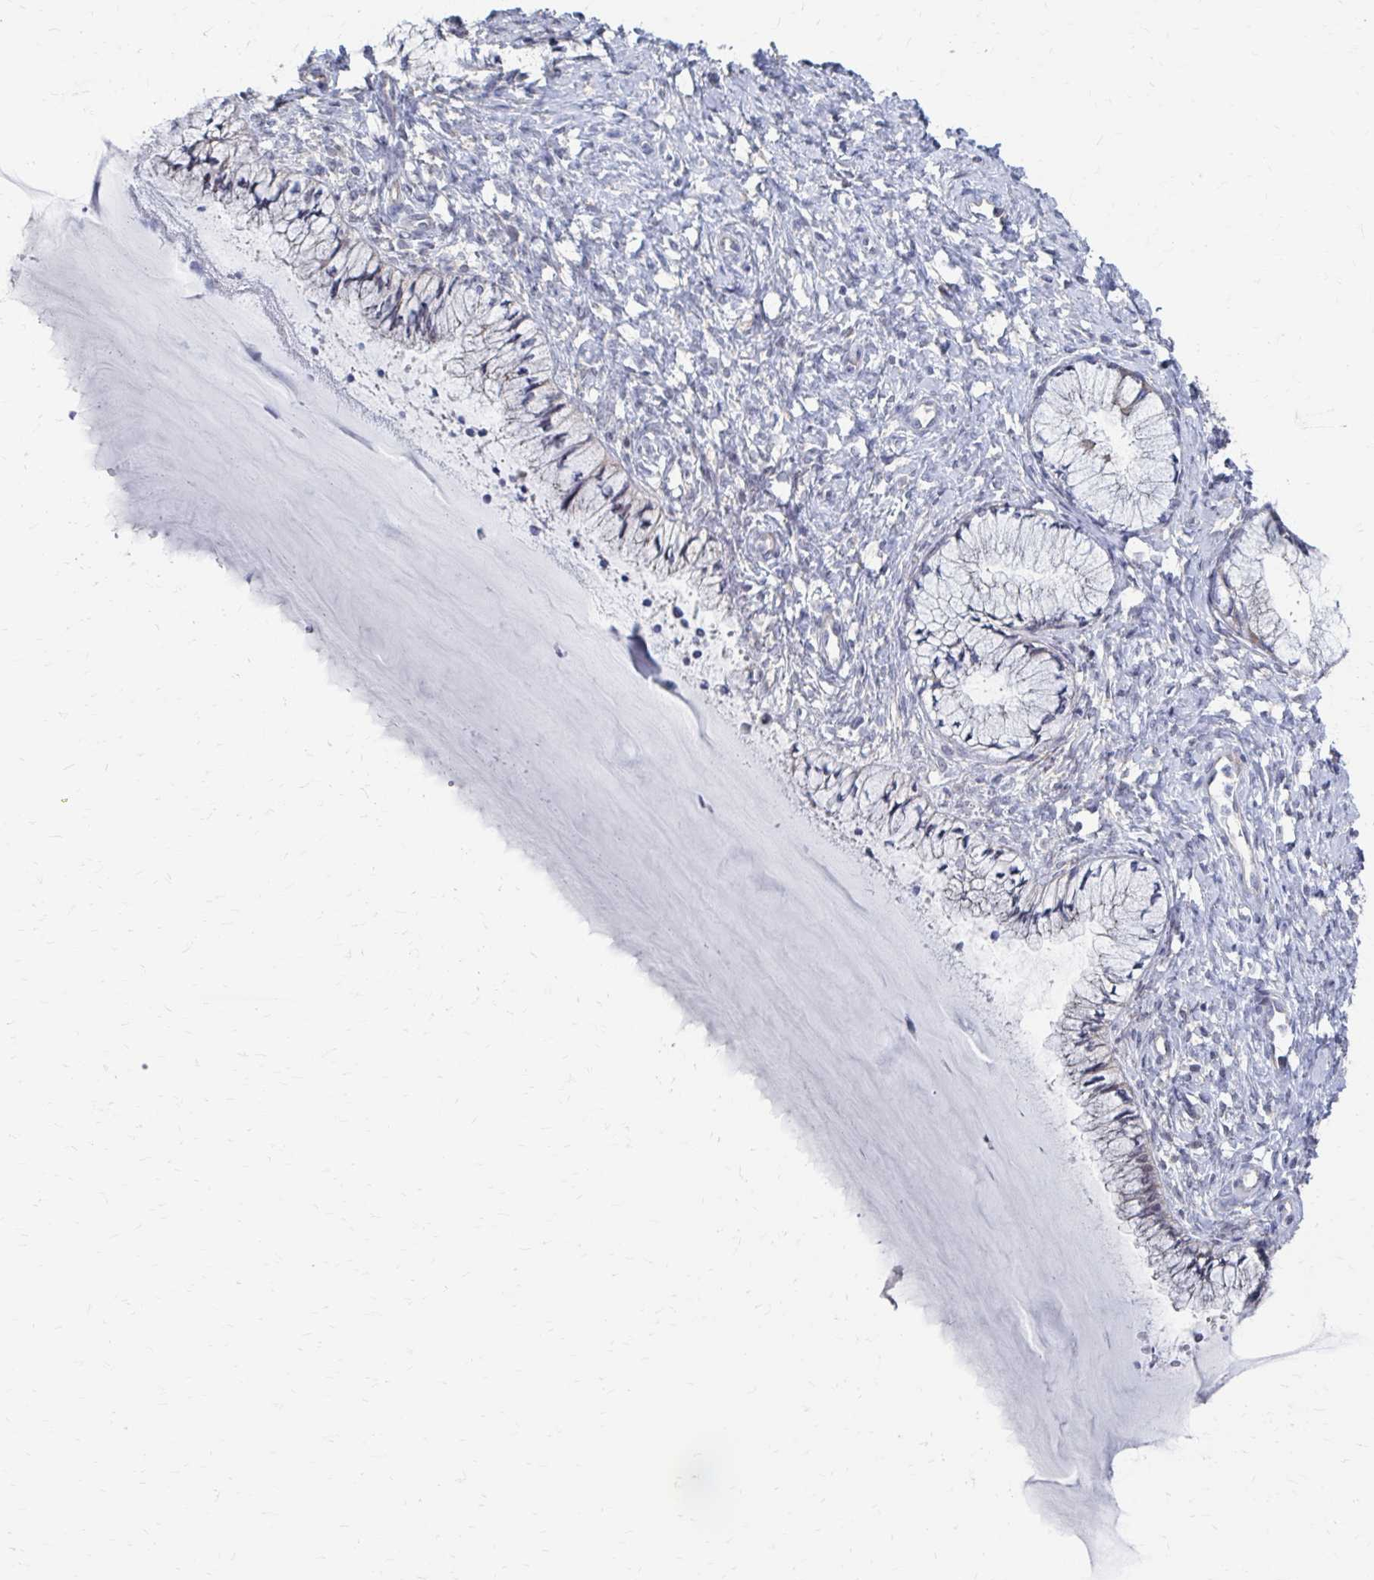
{"staining": {"intensity": "negative", "quantity": "none", "location": "none"}, "tissue": "cervix", "cell_type": "Glandular cells", "image_type": "normal", "snomed": [{"axis": "morphology", "description": "Normal tissue, NOS"}, {"axis": "topography", "description": "Cervix"}], "caption": "This is a photomicrograph of immunohistochemistry (IHC) staining of unremarkable cervix, which shows no staining in glandular cells.", "gene": "PLEKHG7", "patient": {"sex": "female", "age": 37}}